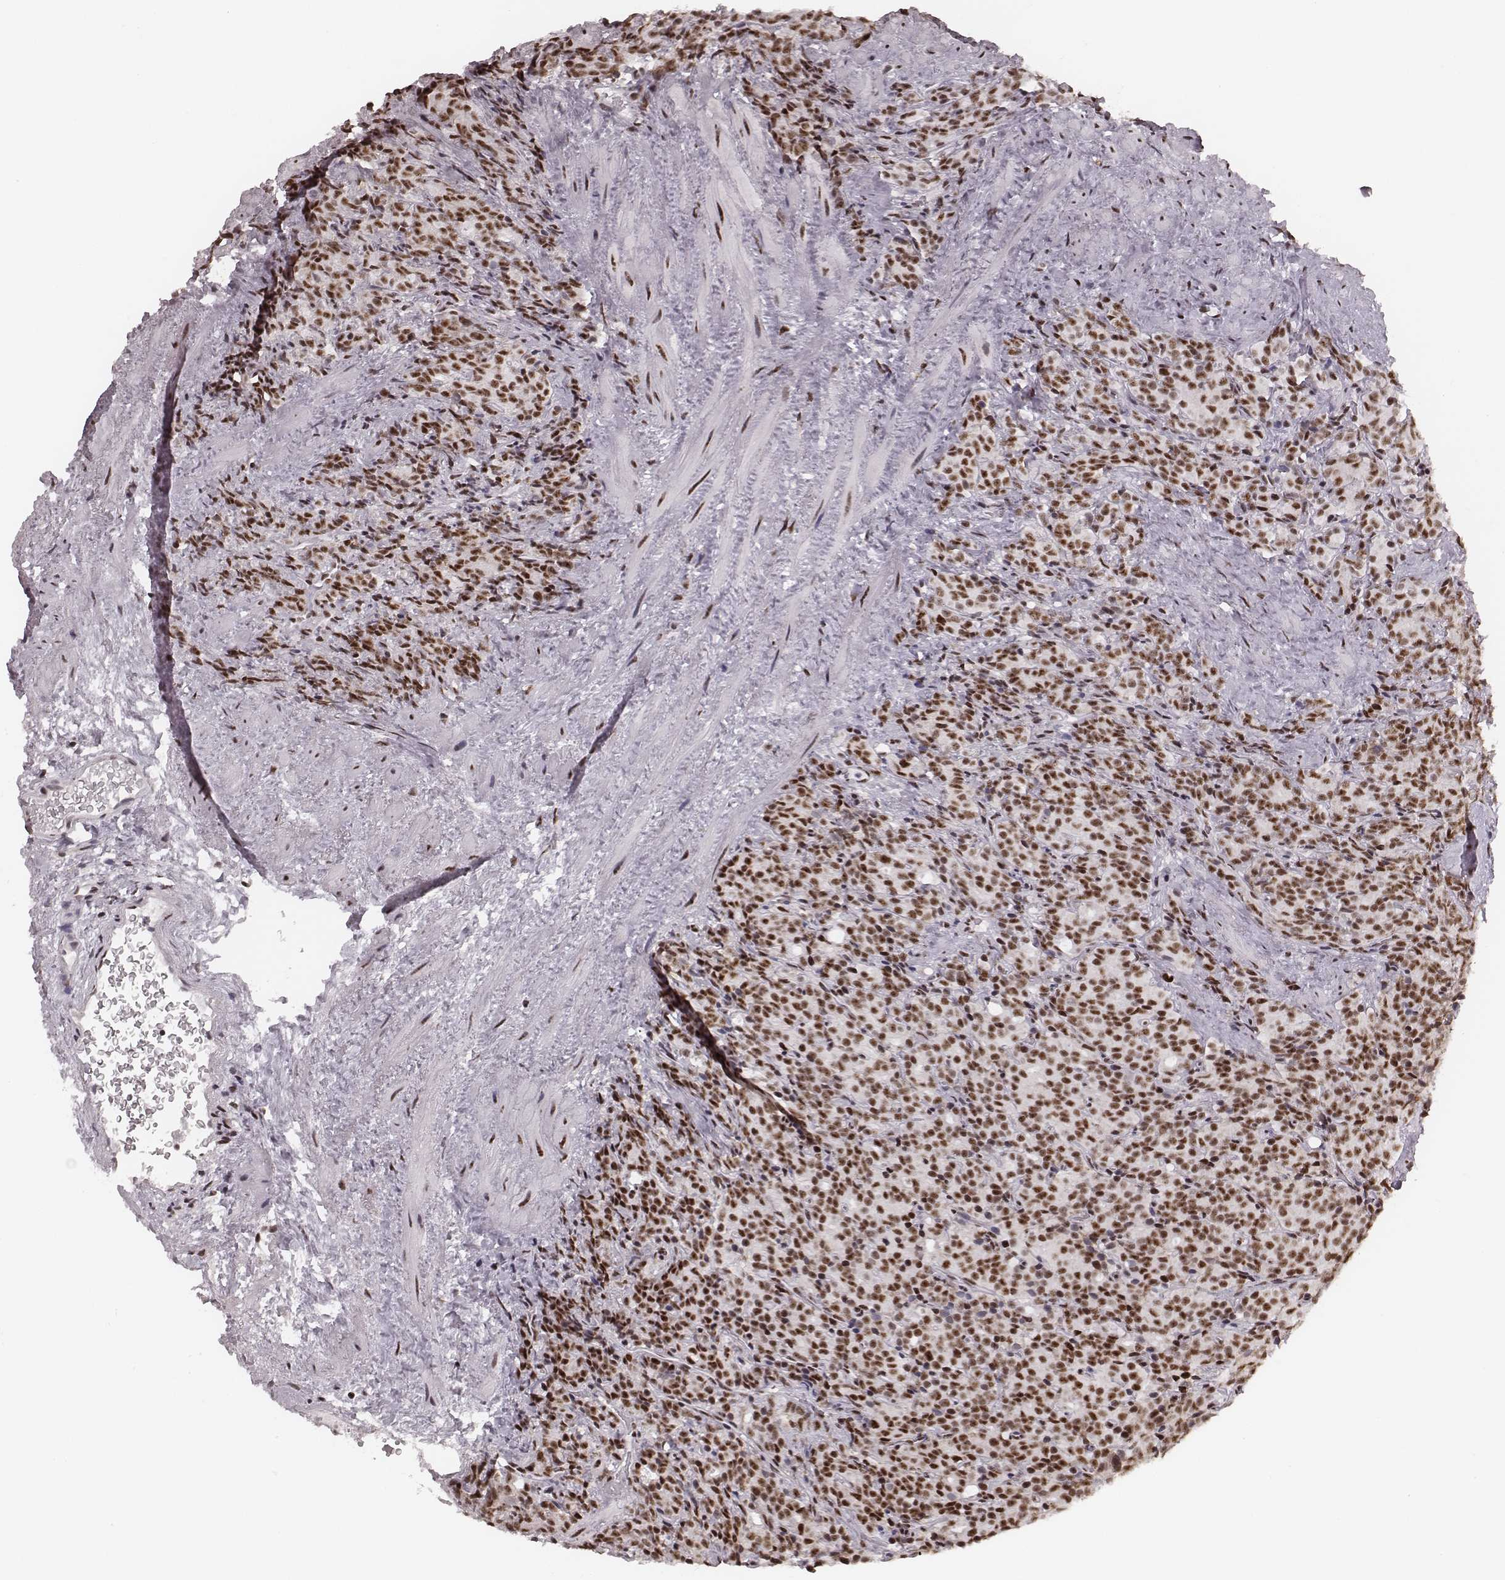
{"staining": {"intensity": "moderate", "quantity": ">75%", "location": "nuclear"}, "tissue": "prostate cancer", "cell_type": "Tumor cells", "image_type": "cancer", "snomed": [{"axis": "morphology", "description": "Adenocarcinoma, High grade"}, {"axis": "topography", "description": "Prostate"}], "caption": "Adenocarcinoma (high-grade) (prostate) was stained to show a protein in brown. There is medium levels of moderate nuclear expression in approximately >75% of tumor cells. (Brightfield microscopy of DAB IHC at high magnification).", "gene": "LUC7L", "patient": {"sex": "male", "age": 84}}